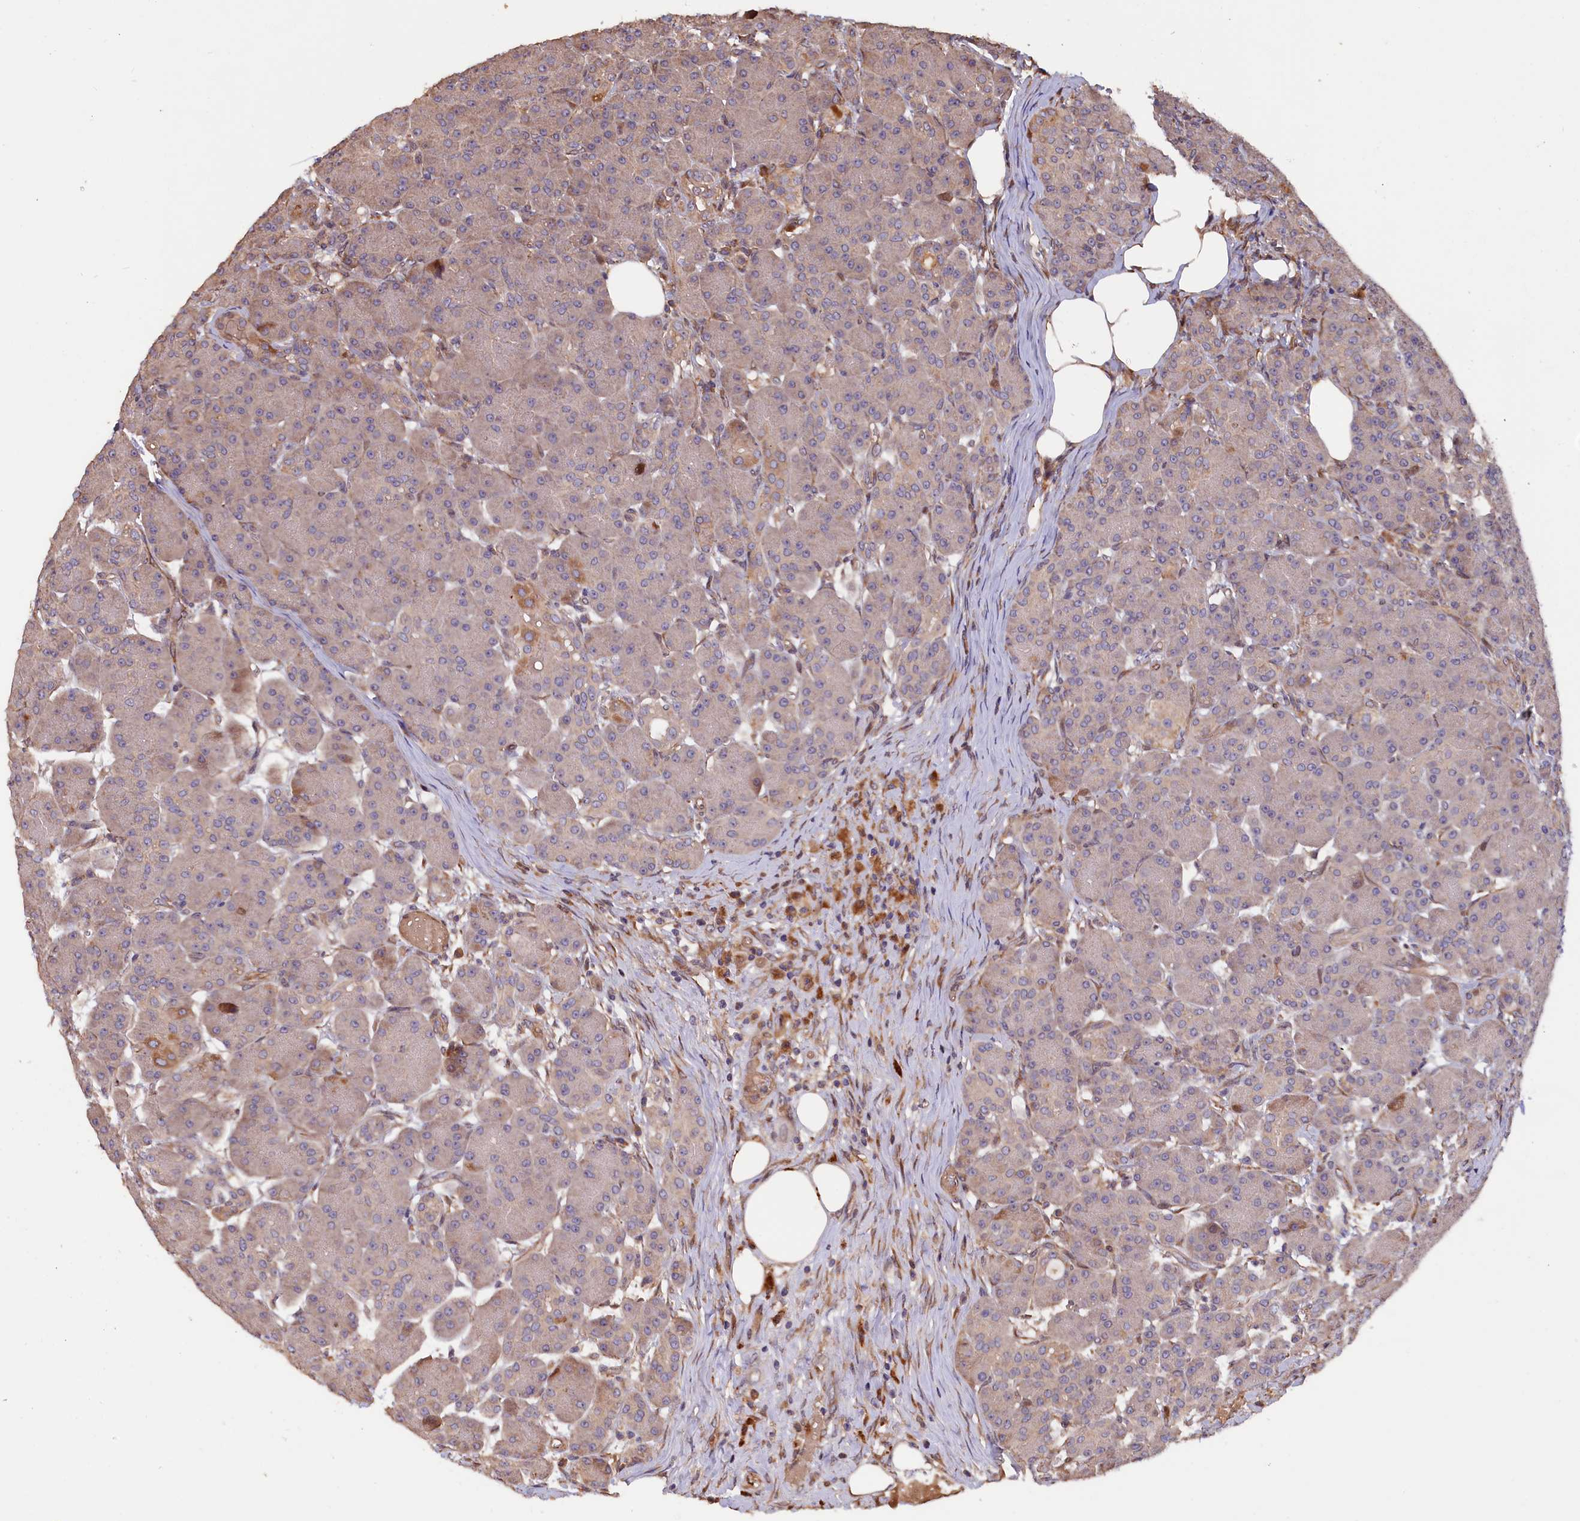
{"staining": {"intensity": "moderate", "quantity": "25%-75%", "location": "cytoplasmic/membranous"}, "tissue": "pancreas", "cell_type": "Exocrine glandular cells", "image_type": "normal", "snomed": [{"axis": "morphology", "description": "Normal tissue, NOS"}, {"axis": "topography", "description": "Pancreas"}], "caption": "This micrograph demonstrates immunohistochemistry staining of normal human pancreas, with medium moderate cytoplasmic/membranous positivity in about 25%-75% of exocrine glandular cells.", "gene": "GREB1L", "patient": {"sex": "male", "age": 63}}